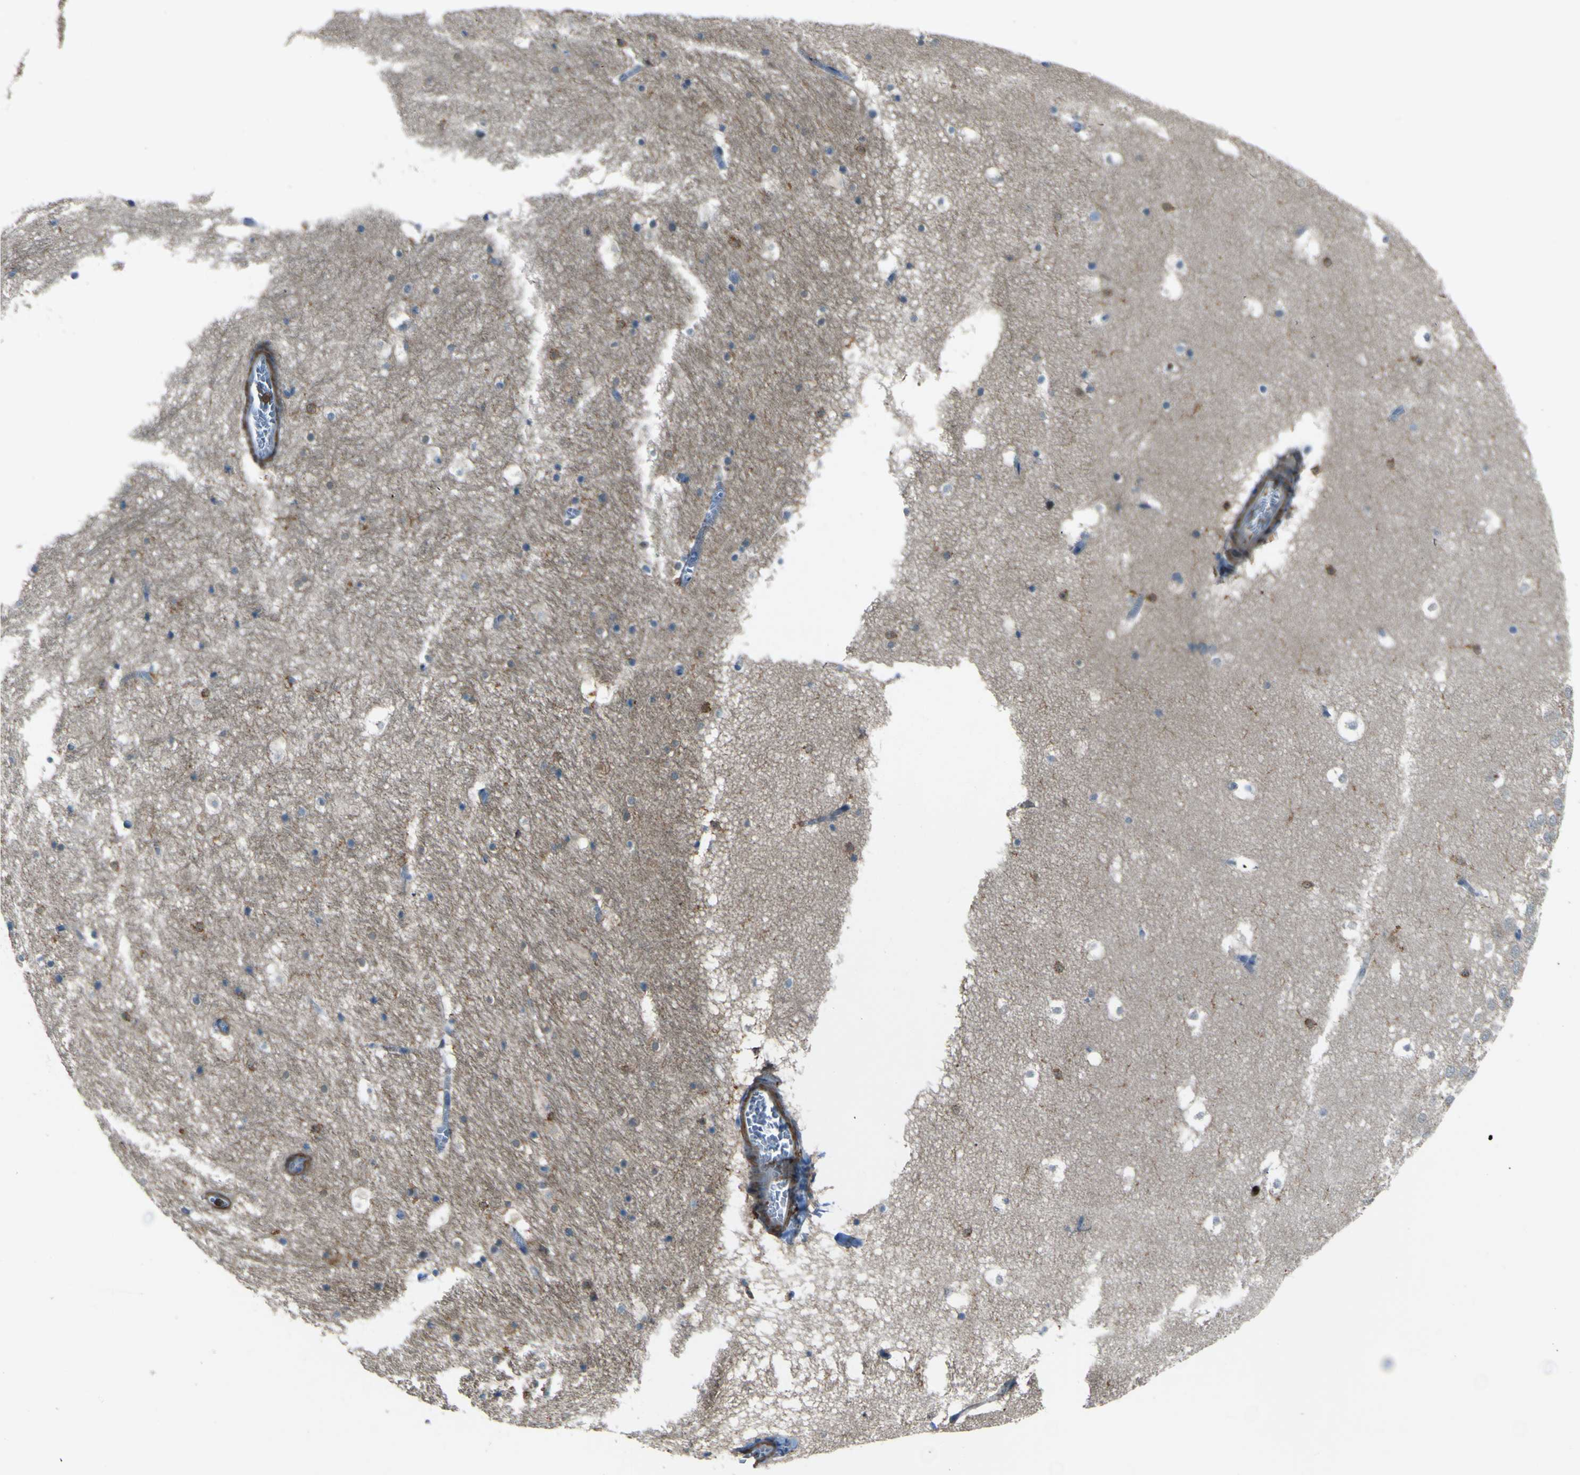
{"staining": {"intensity": "negative", "quantity": "none", "location": "none"}, "tissue": "hippocampus", "cell_type": "Glial cells", "image_type": "normal", "snomed": [{"axis": "morphology", "description": "Normal tissue, NOS"}, {"axis": "topography", "description": "Hippocampus"}], "caption": "Image shows no significant protein positivity in glial cells of normal hippocampus.", "gene": "PCDHB5", "patient": {"sex": "male", "age": 45}}